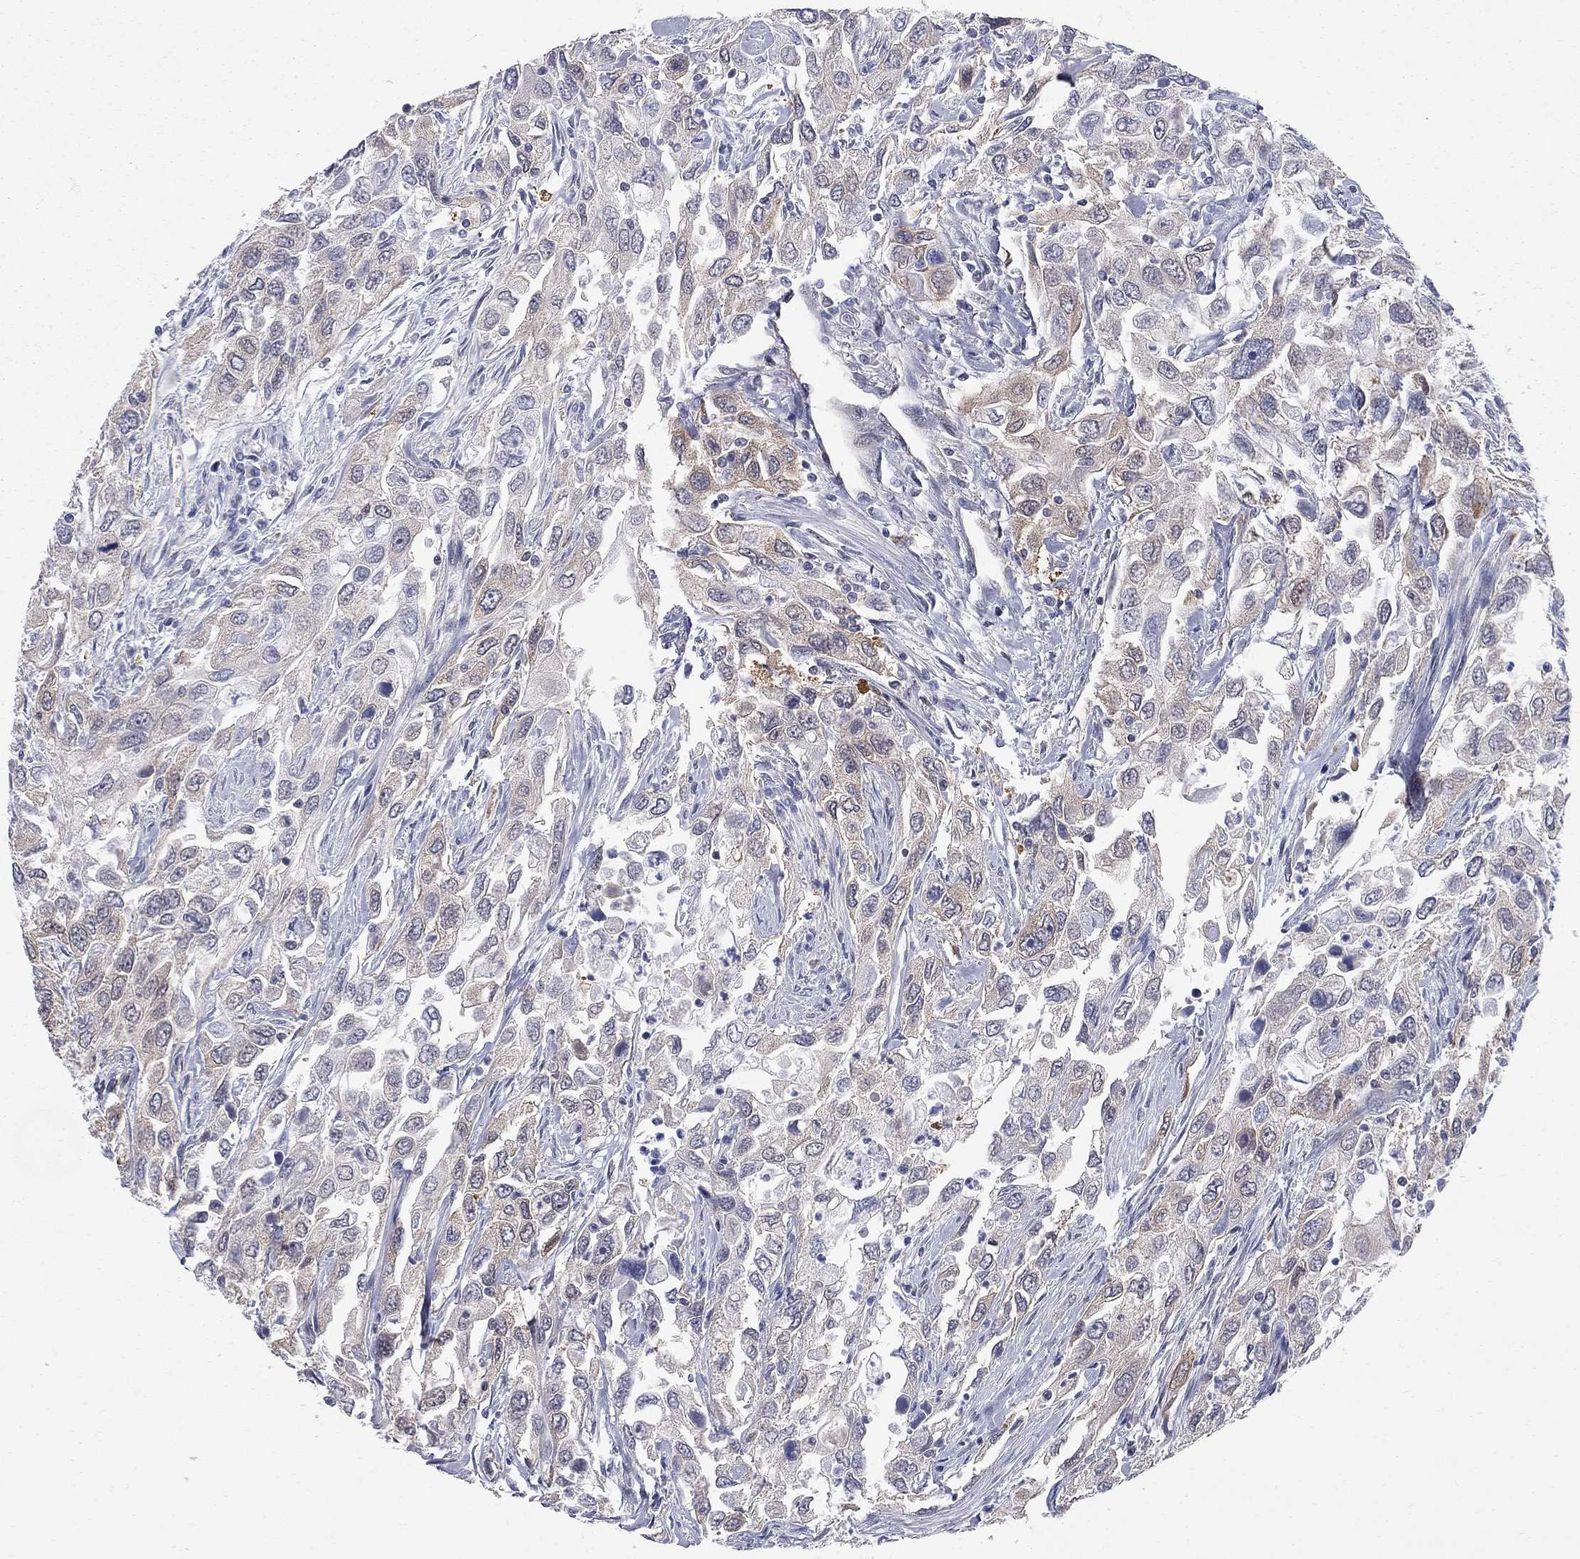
{"staining": {"intensity": "moderate", "quantity": "25%-75%", "location": "cytoplasmic/membranous"}, "tissue": "urothelial cancer", "cell_type": "Tumor cells", "image_type": "cancer", "snomed": [{"axis": "morphology", "description": "Urothelial carcinoma, High grade"}, {"axis": "topography", "description": "Urinary bladder"}], "caption": "Immunohistochemistry image of neoplastic tissue: human urothelial cancer stained using immunohistochemistry reveals medium levels of moderate protein expression localized specifically in the cytoplasmic/membranous of tumor cells, appearing as a cytoplasmic/membranous brown color.", "gene": "GALNT8", "patient": {"sex": "male", "age": 76}}